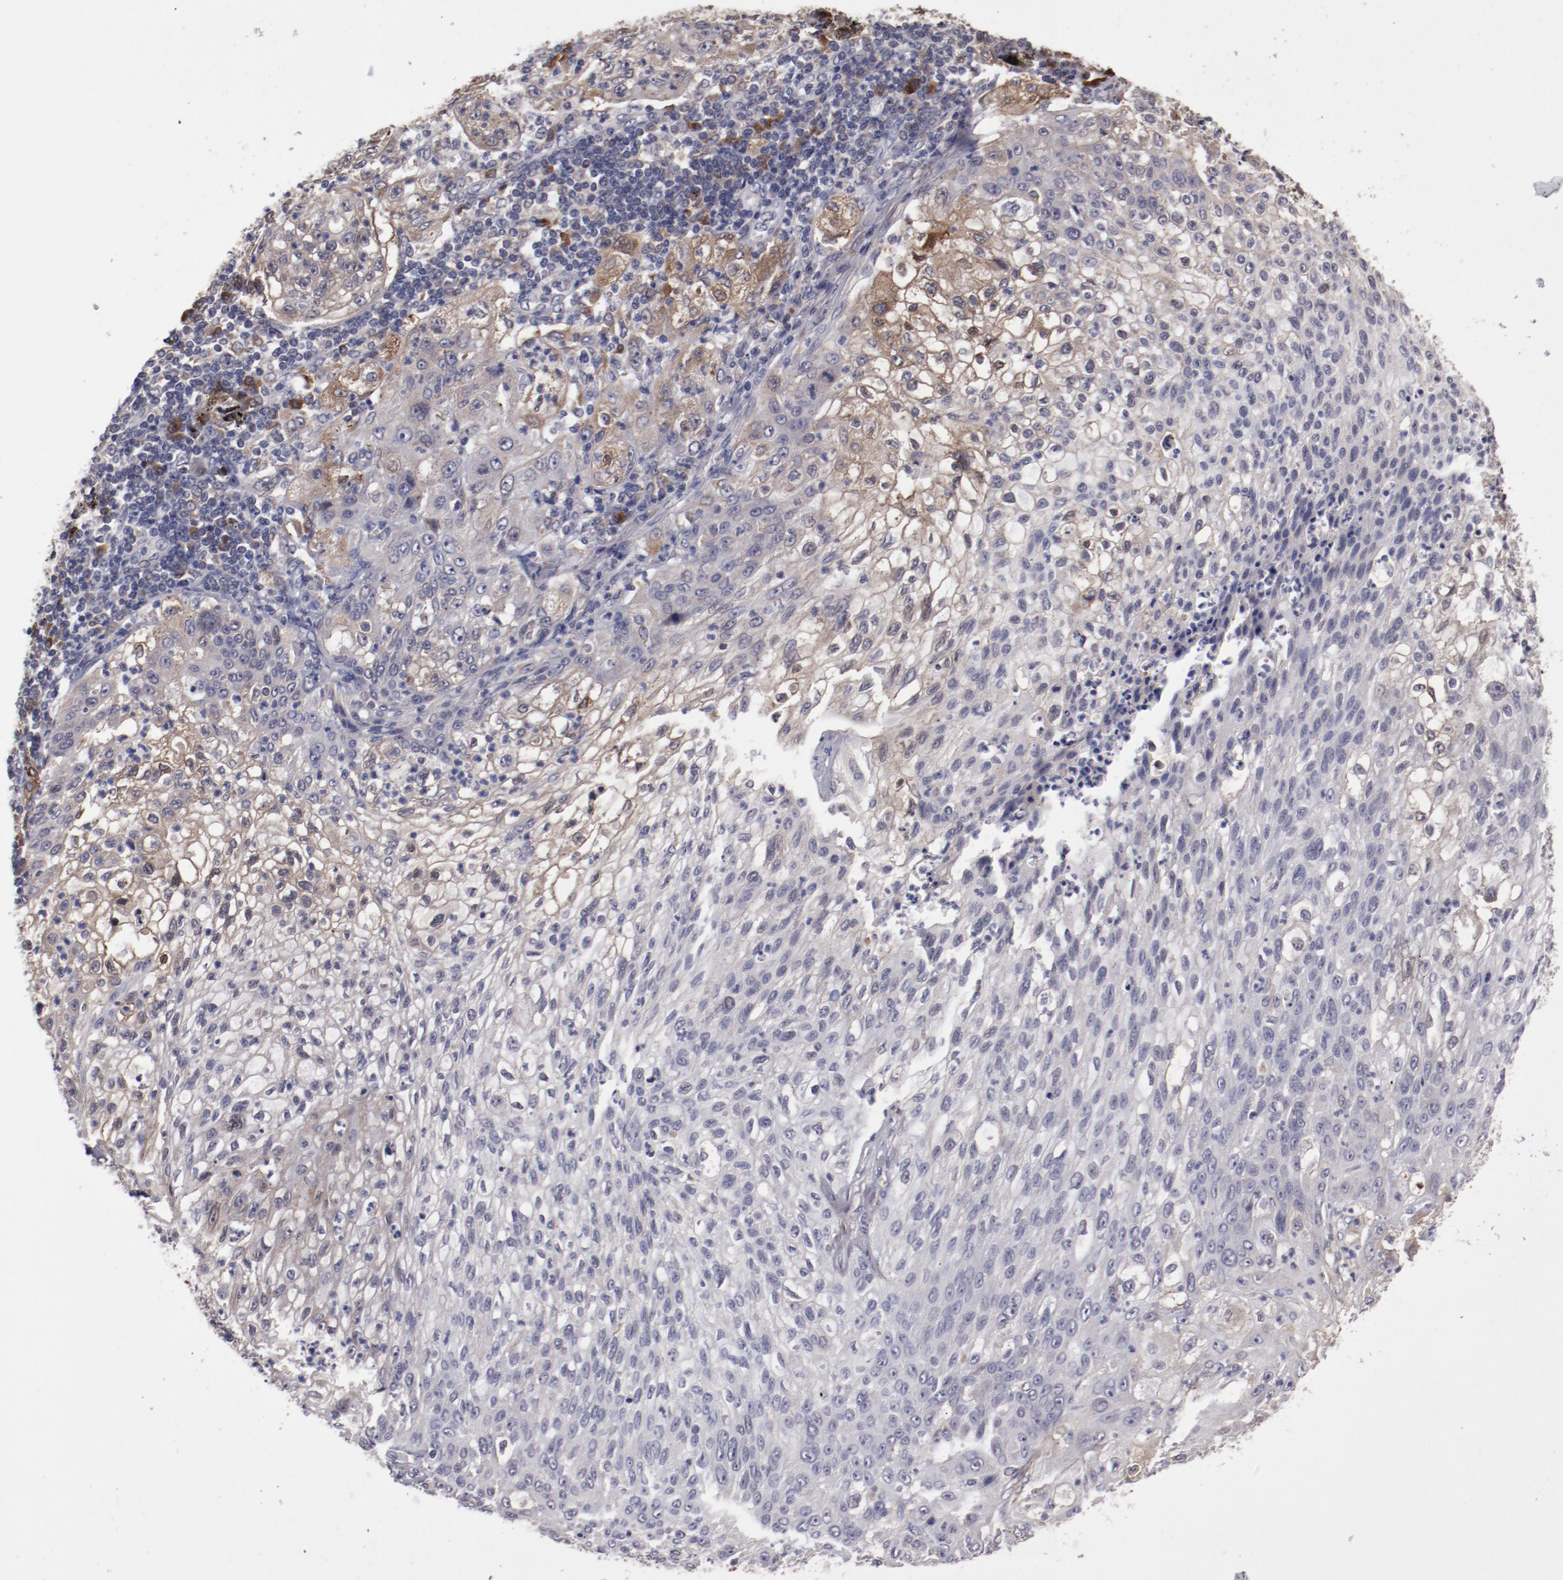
{"staining": {"intensity": "moderate", "quantity": "25%-75%", "location": "cytoplasmic/membranous"}, "tissue": "lung cancer", "cell_type": "Tumor cells", "image_type": "cancer", "snomed": [{"axis": "morphology", "description": "Inflammation, NOS"}, {"axis": "morphology", "description": "Squamous cell carcinoma, NOS"}, {"axis": "topography", "description": "Lymph node"}, {"axis": "topography", "description": "Soft tissue"}, {"axis": "topography", "description": "Lung"}], "caption": "Squamous cell carcinoma (lung) stained with a protein marker displays moderate staining in tumor cells.", "gene": "IL12A", "patient": {"sex": "male", "age": 66}}